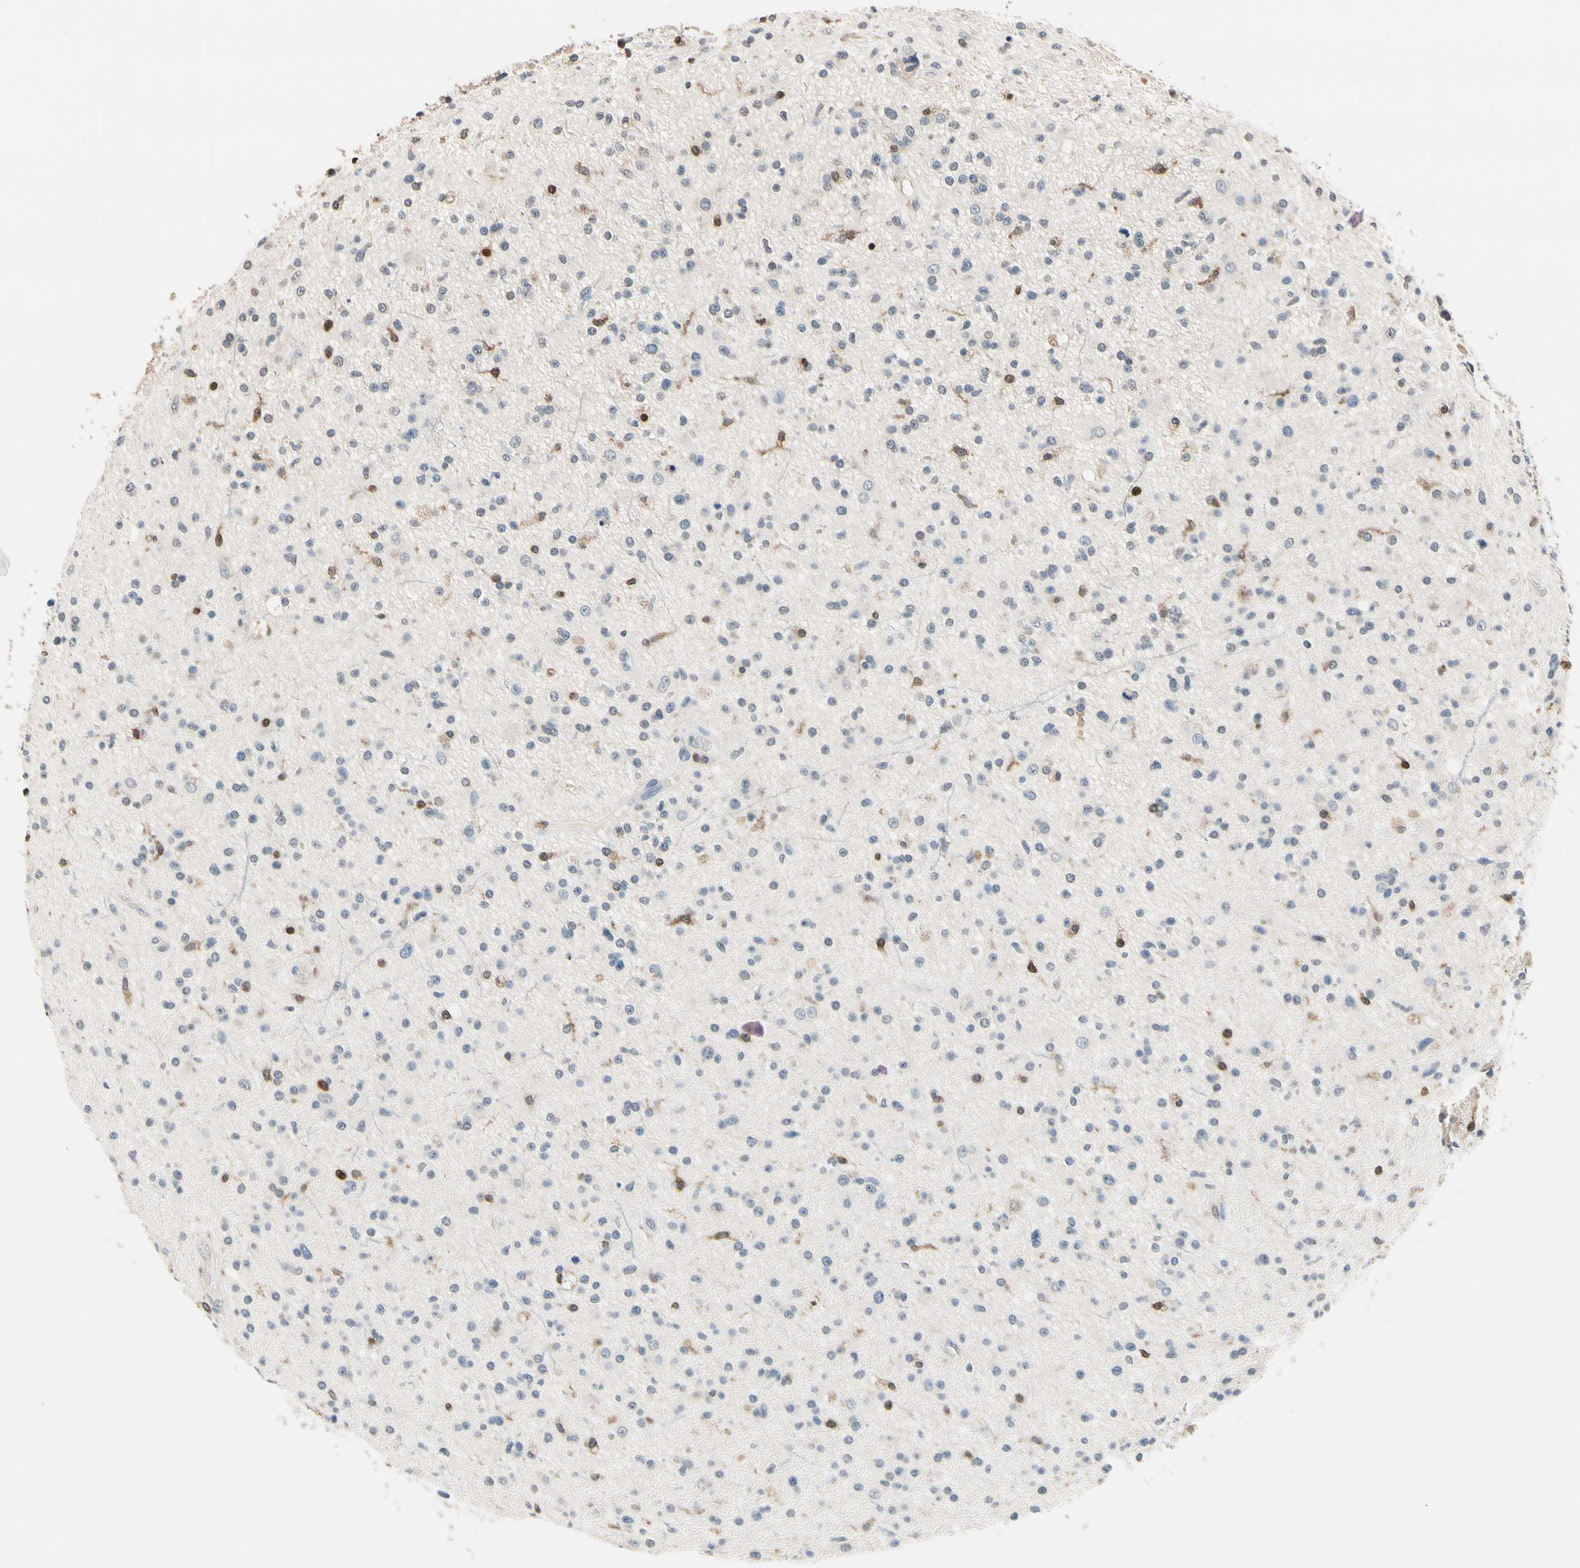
{"staining": {"intensity": "moderate", "quantity": "<25%", "location": "nuclear"}, "tissue": "glioma", "cell_type": "Tumor cells", "image_type": "cancer", "snomed": [{"axis": "morphology", "description": "Glioma, malignant, High grade"}, {"axis": "topography", "description": "Brain"}], "caption": "Moderate nuclear protein staining is present in approximately <25% of tumor cells in high-grade glioma (malignant). (brown staining indicates protein expression, while blue staining denotes nuclei).", "gene": "NFATC2", "patient": {"sex": "male", "age": 33}}